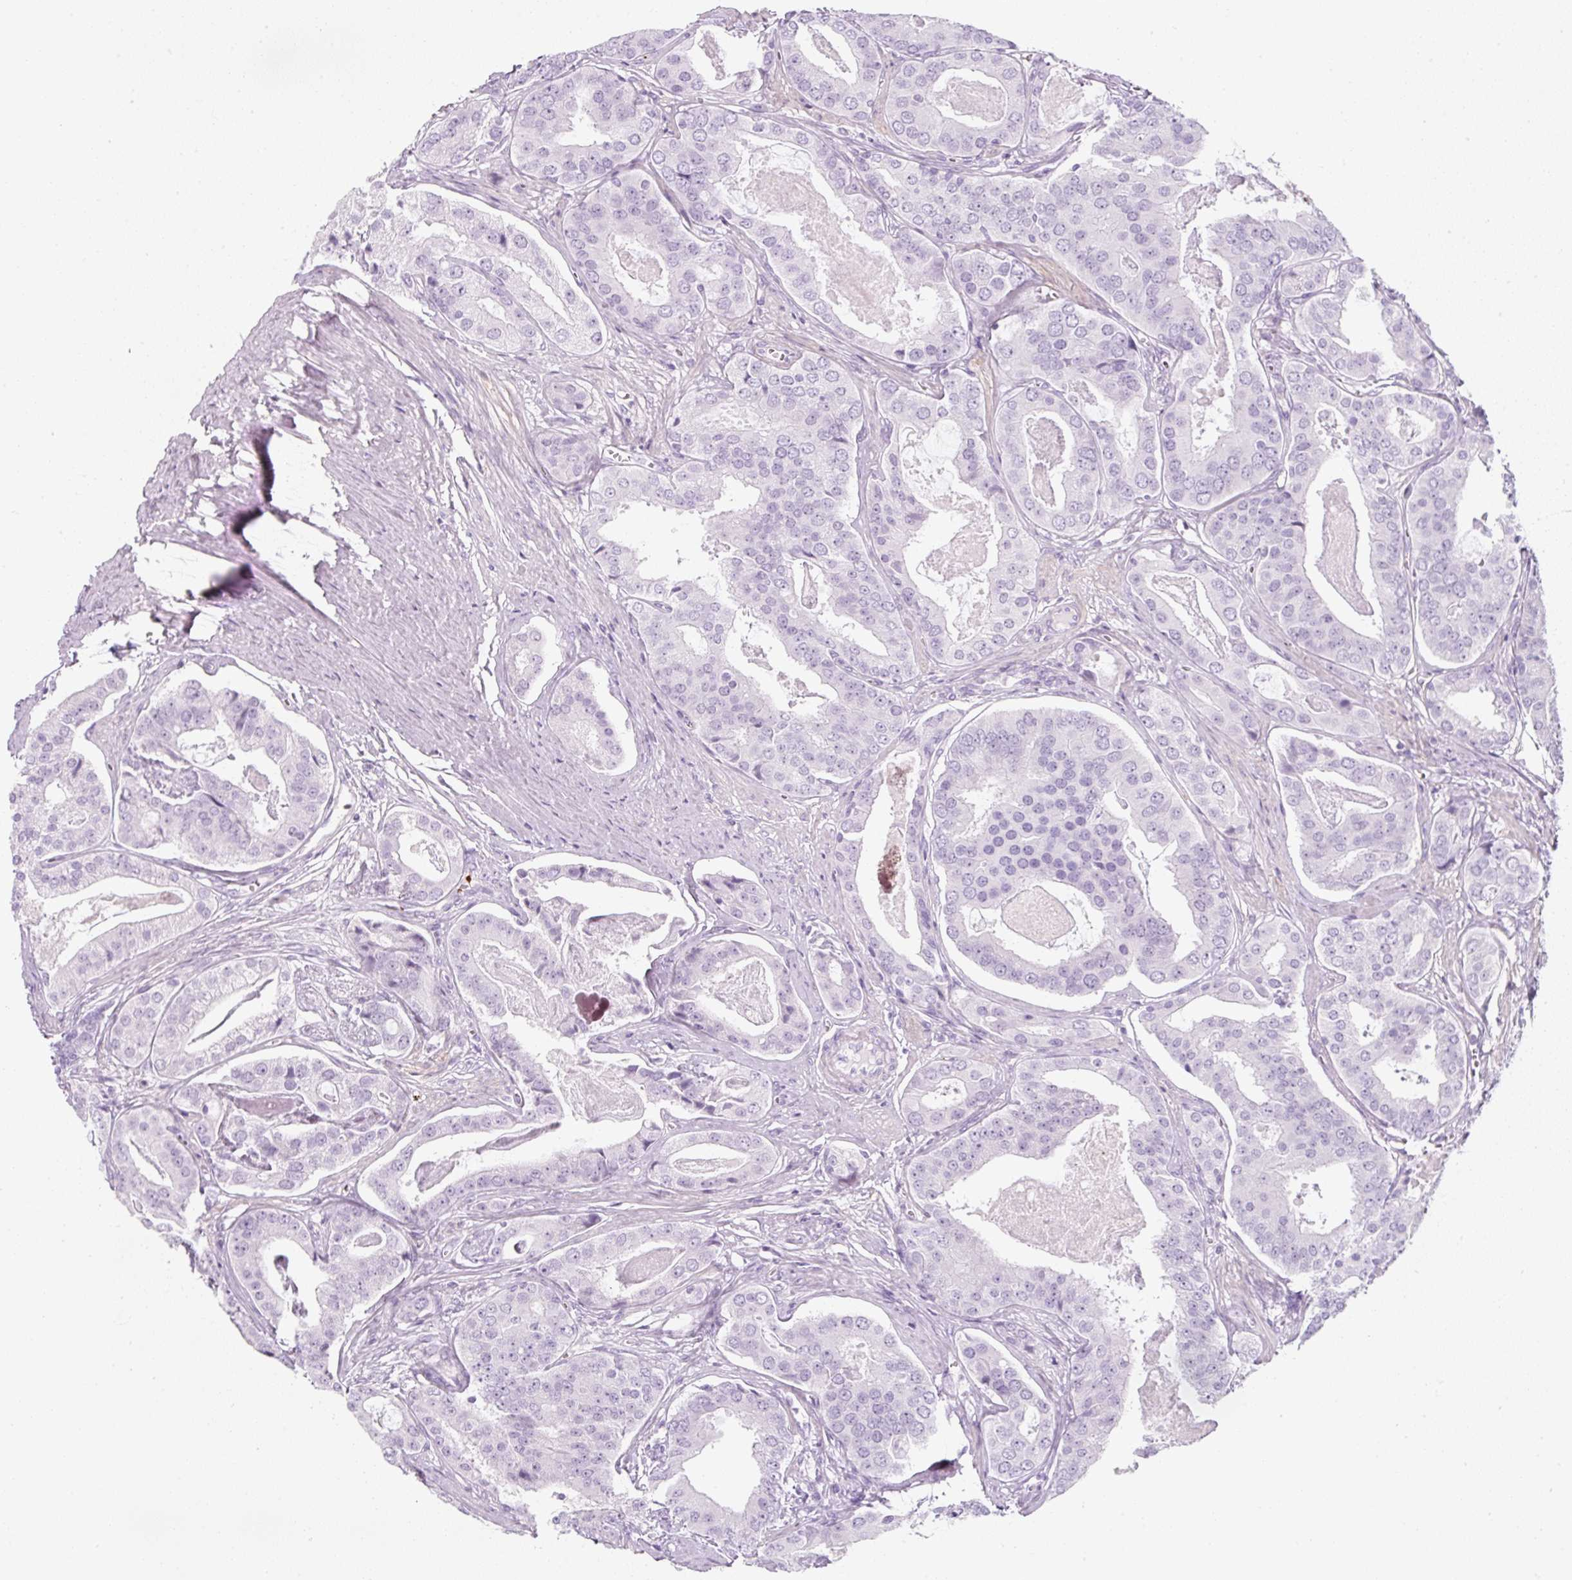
{"staining": {"intensity": "negative", "quantity": "none", "location": "none"}, "tissue": "prostate cancer", "cell_type": "Tumor cells", "image_type": "cancer", "snomed": [{"axis": "morphology", "description": "Adenocarcinoma, High grade"}, {"axis": "topography", "description": "Prostate"}], "caption": "A micrograph of human high-grade adenocarcinoma (prostate) is negative for staining in tumor cells.", "gene": "PF4V1", "patient": {"sex": "male", "age": 71}}